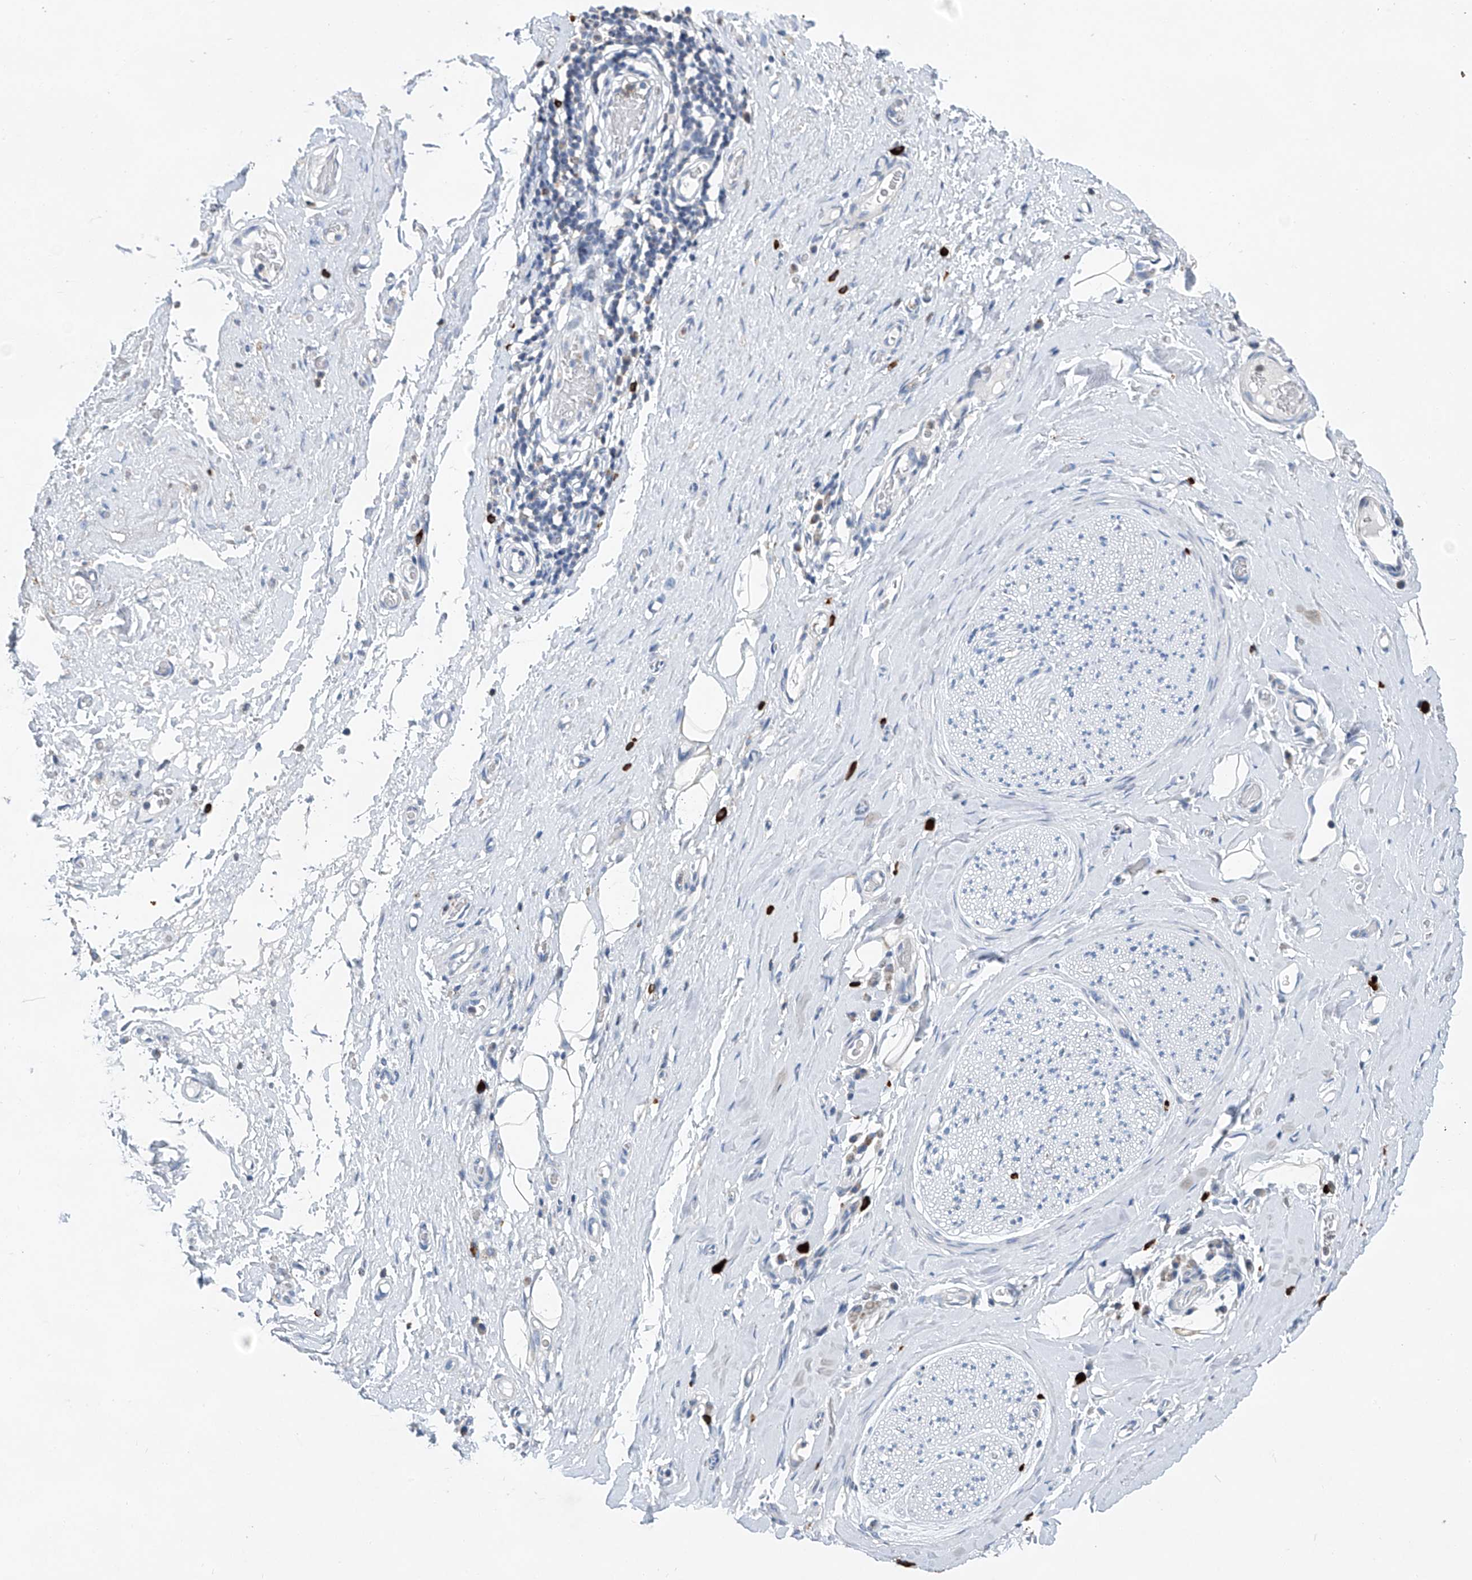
{"staining": {"intensity": "negative", "quantity": "none", "location": "none"}, "tissue": "adipose tissue", "cell_type": "Adipocytes", "image_type": "normal", "snomed": [{"axis": "morphology", "description": "Normal tissue, NOS"}, {"axis": "morphology", "description": "Adenocarcinoma, NOS"}, {"axis": "topography", "description": "Esophagus"}, {"axis": "topography", "description": "Stomach, upper"}, {"axis": "topography", "description": "Peripheral nerve tissue"}], "caption": "This is a micrograph of immunohistochemistry staining of benign adipose tissue, which shows no positivity in adipocytes. (Brightfield microscopy of DAB (3,3'-diaminobenzidine) IHC at high magnification).", "gene": "KLF15", "patient": {"sex": "male", "age": 62}}